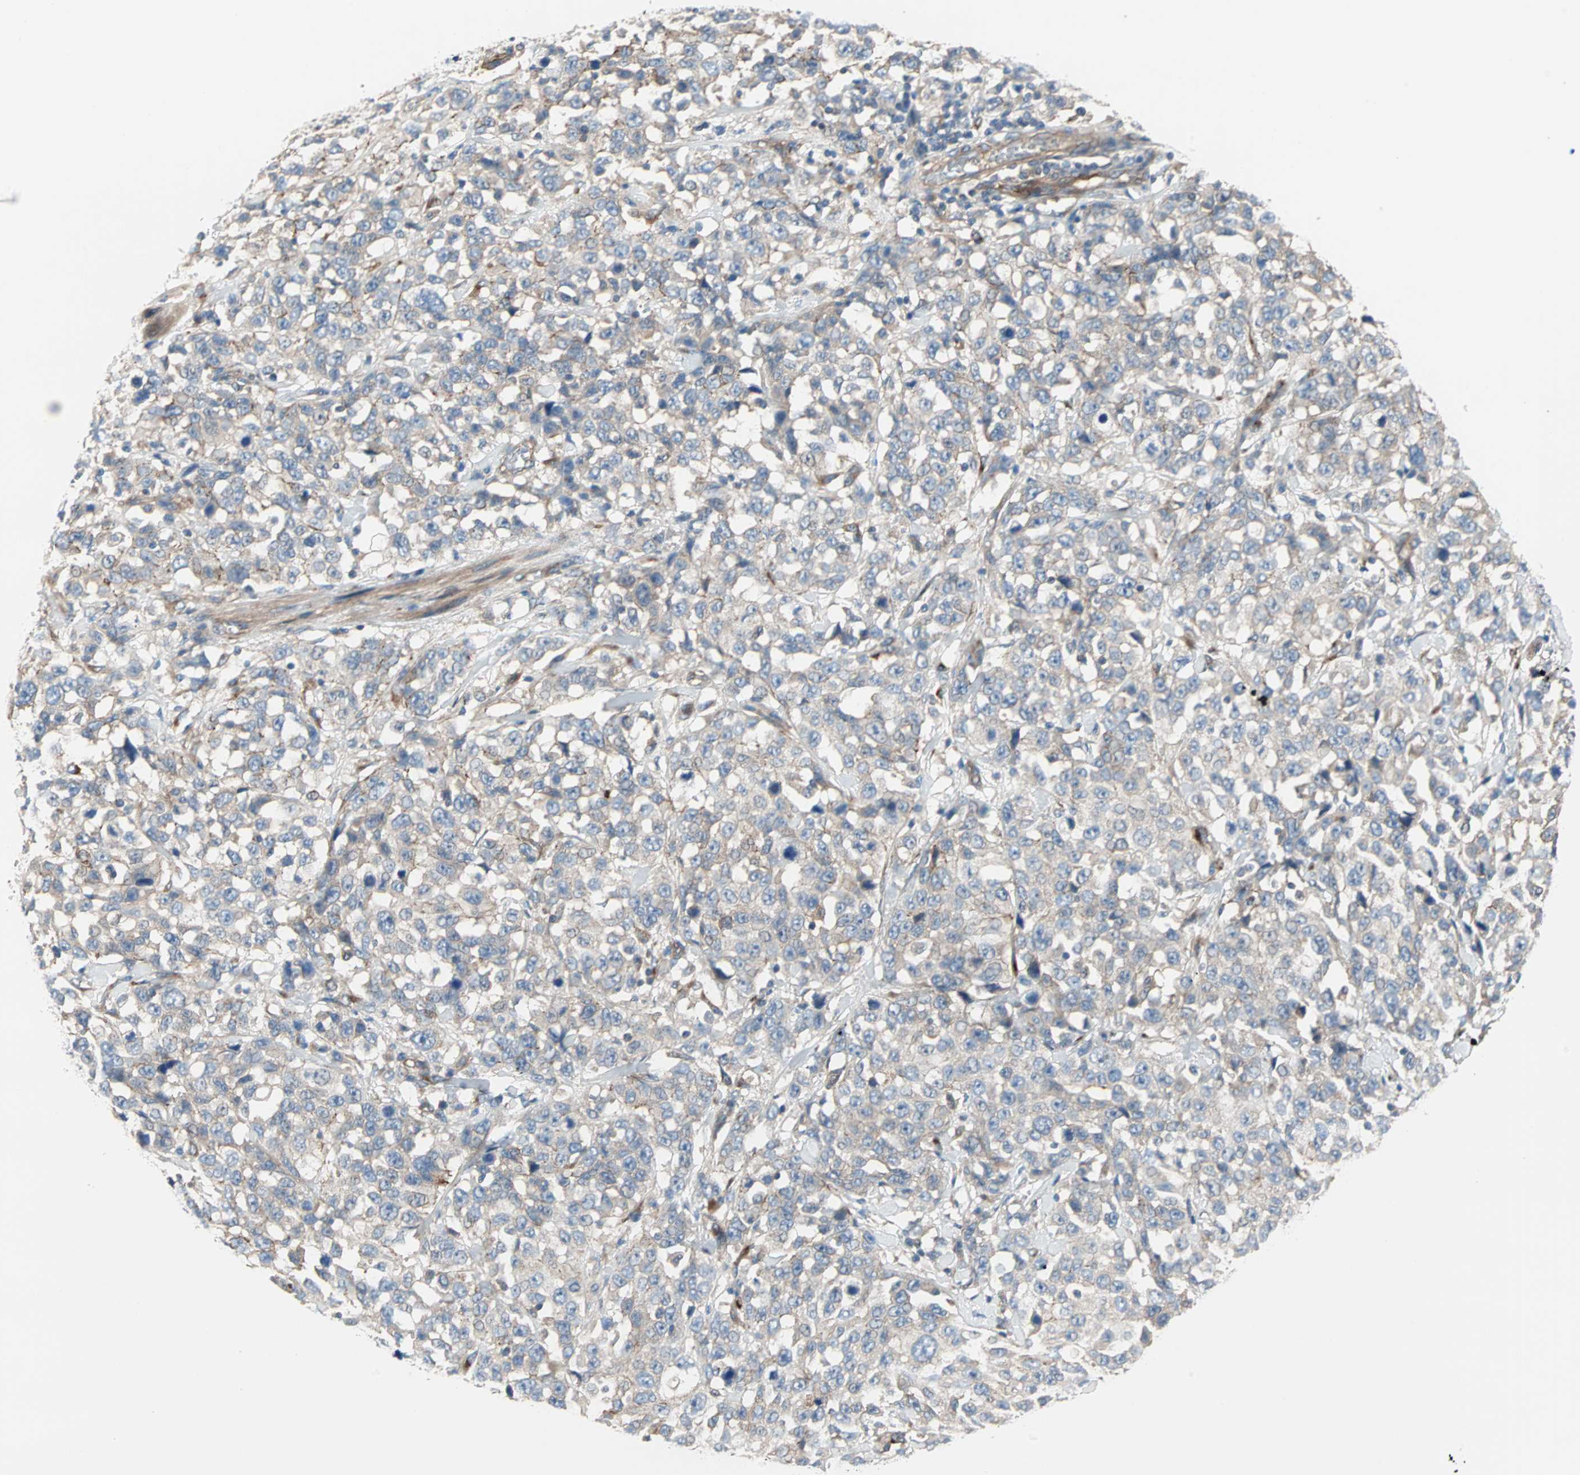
{"staining": {"intensity": "weak", "quantity": "<25%", "location": "cytoplasmic/membranous"}, "tissue": "stomach cancer", "cell_type": "Tumor cells", "image_type": "cancer", "snomed": [{"axis": "morphology", "description": "Normal tissue, NOS"}, {"axis": "morphology", "description": "Adenocarcinoma, NOS"}, {"axis": "topography", "description": "Stomach"}], "caption": "Micrograph shows no protein staining in tumor cells of stomach cancer (adenocarcinoma) tissue.", "gene": "PDE8A", "patient": {"sex": "male", "age": 48}}